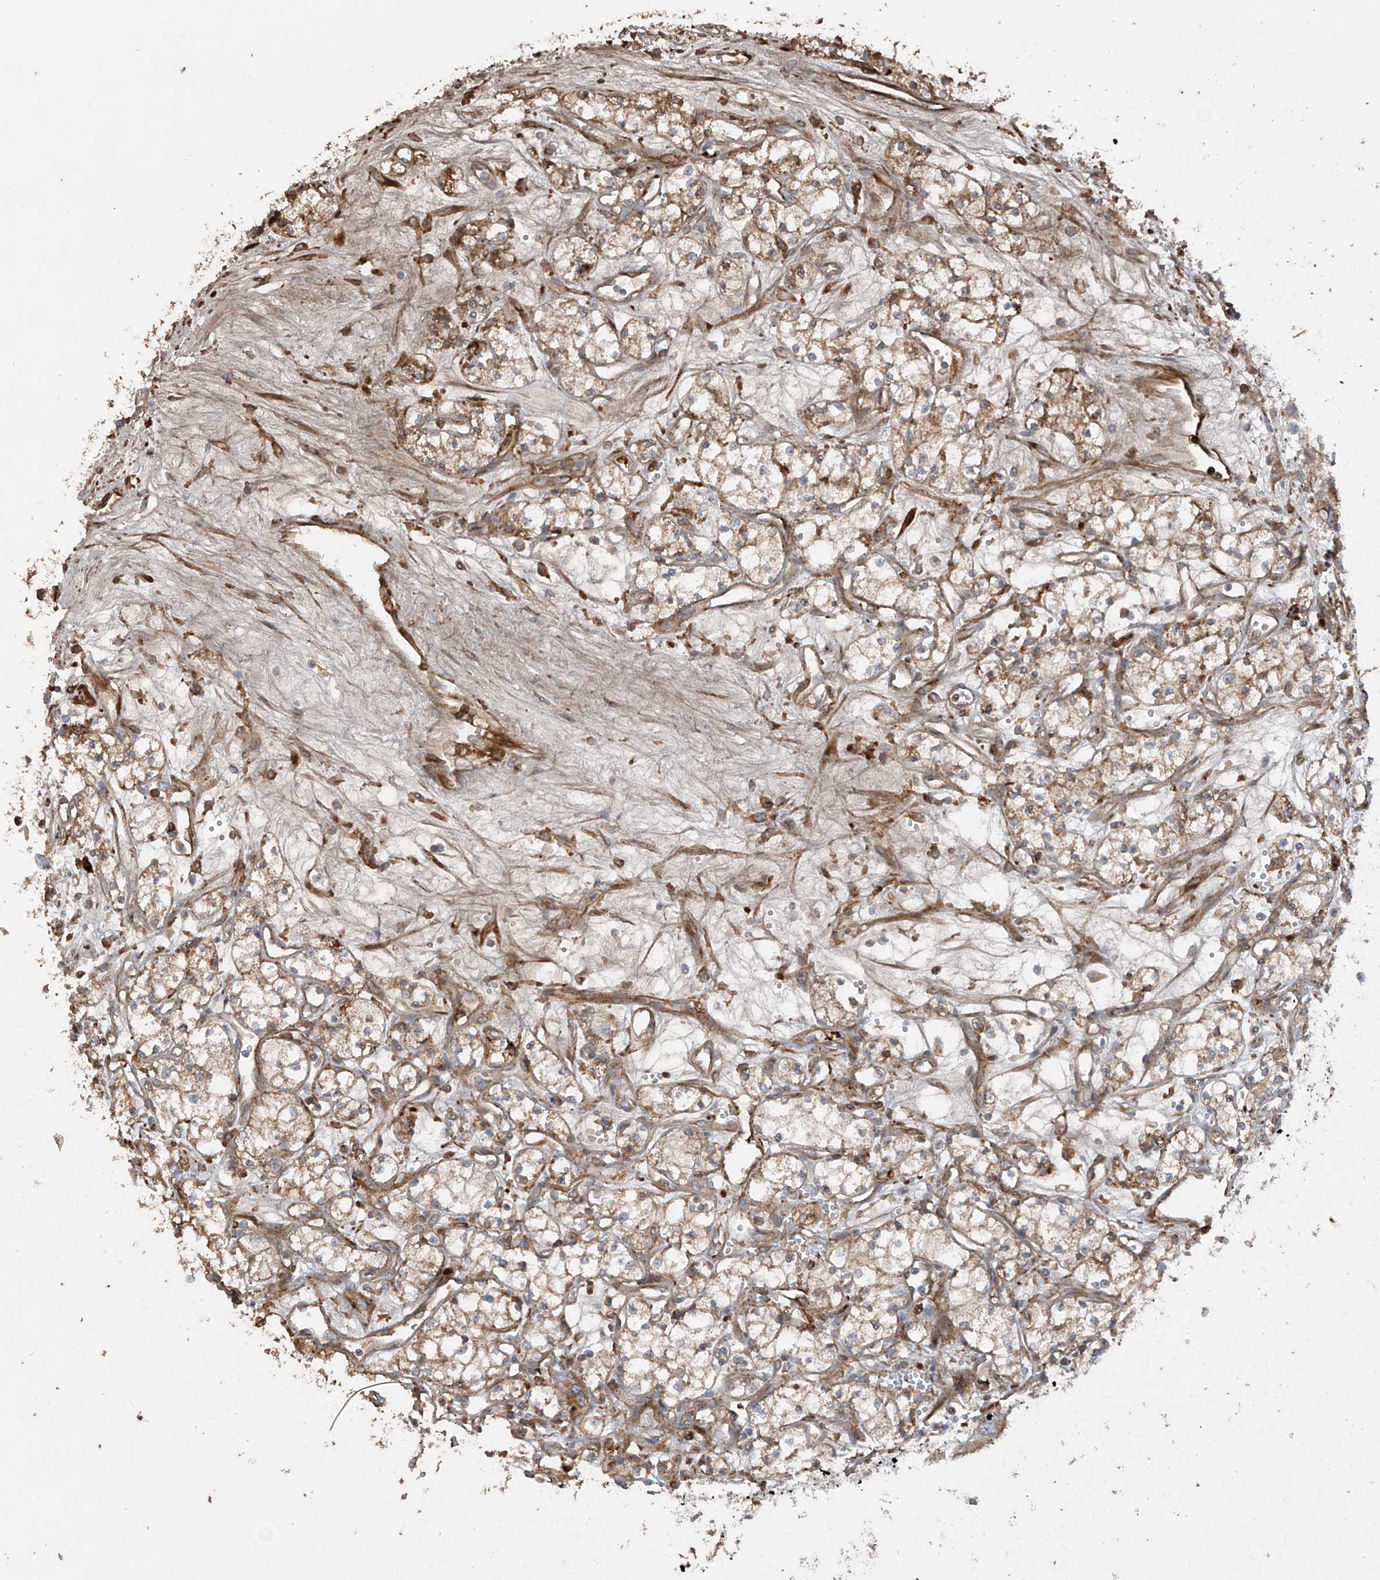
{"staining": {"intensity": "weak", "quantity": ">75%", "location": "cytoplasmic/membranous"}, "tissue": "renal cancer", "cell_type": "Tumor cells", "image_type": "cancer", "snomed": [{"axis": "morphology", "description": "Adenocarcinoma, NOS"}, {"axis": "topography", "description": "Kidney"}], "caption": "Renal cancer tissue exhibits weak cytoplasmic/membranous positivity in about >75% of tumor cells", "gene": "ABTB1", "patient": {"sex": "male", "age": 59}}